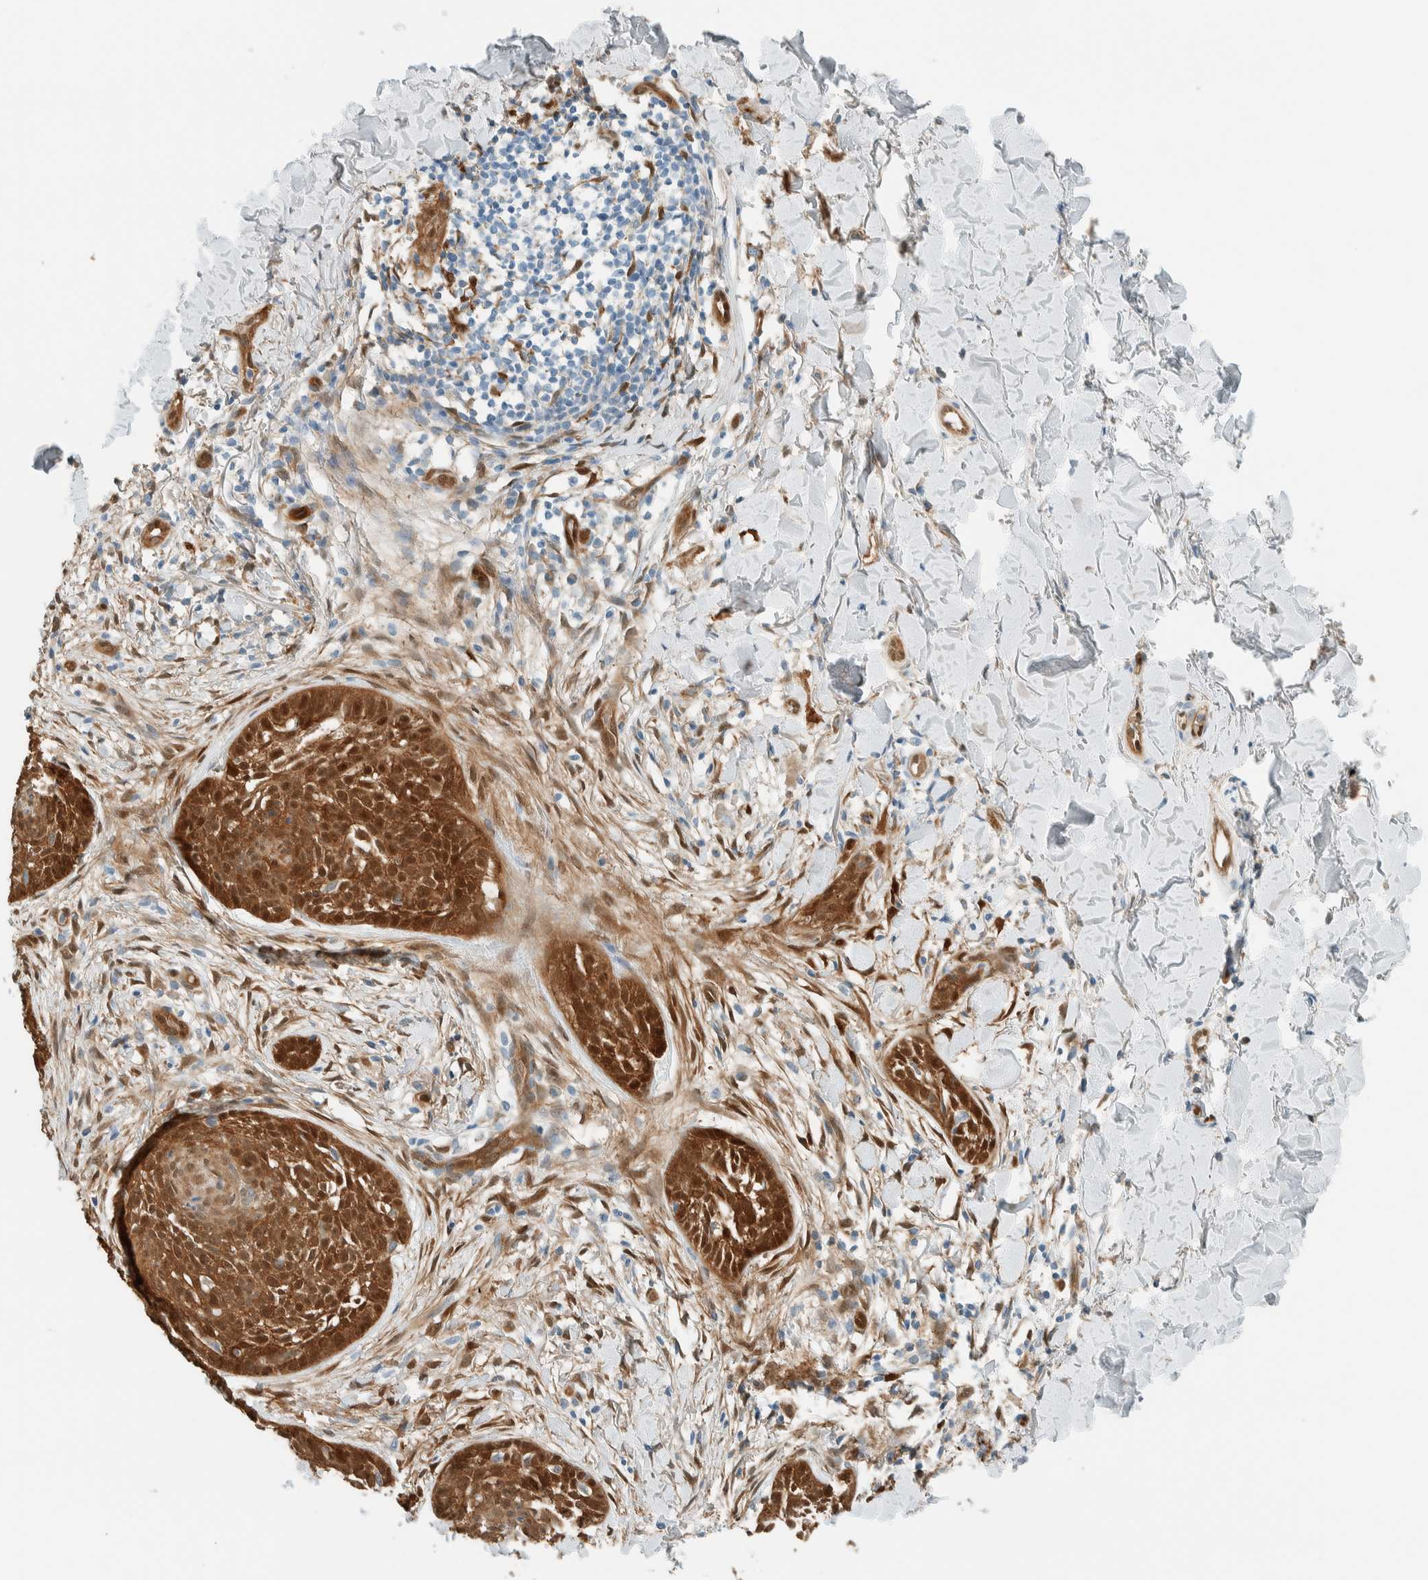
{"staining": {"intensity": "strong", "quantity": ">75%", "location": "cytoplasmic/membranous,nuclear"}, "tissue": "skin cancer", "cell_type": "Tumor cells", "image_type": "cancer", "snomed": [{"axis": "morphology", "description": "Normal tissue, NOS"}, {"axis": "morphology", "description": "Basal cell carcinoma"}, {"axis": "topography", "description": "Skin"}], "caption": "The immunohistochemical stain labels strong cytoplasmic/membranous and nuclear staining in tumor cells of skin cancer (basal cell carcinoma) tissue.", "gene": "NXN", "patient": {"sex": "male", "age": 67}}